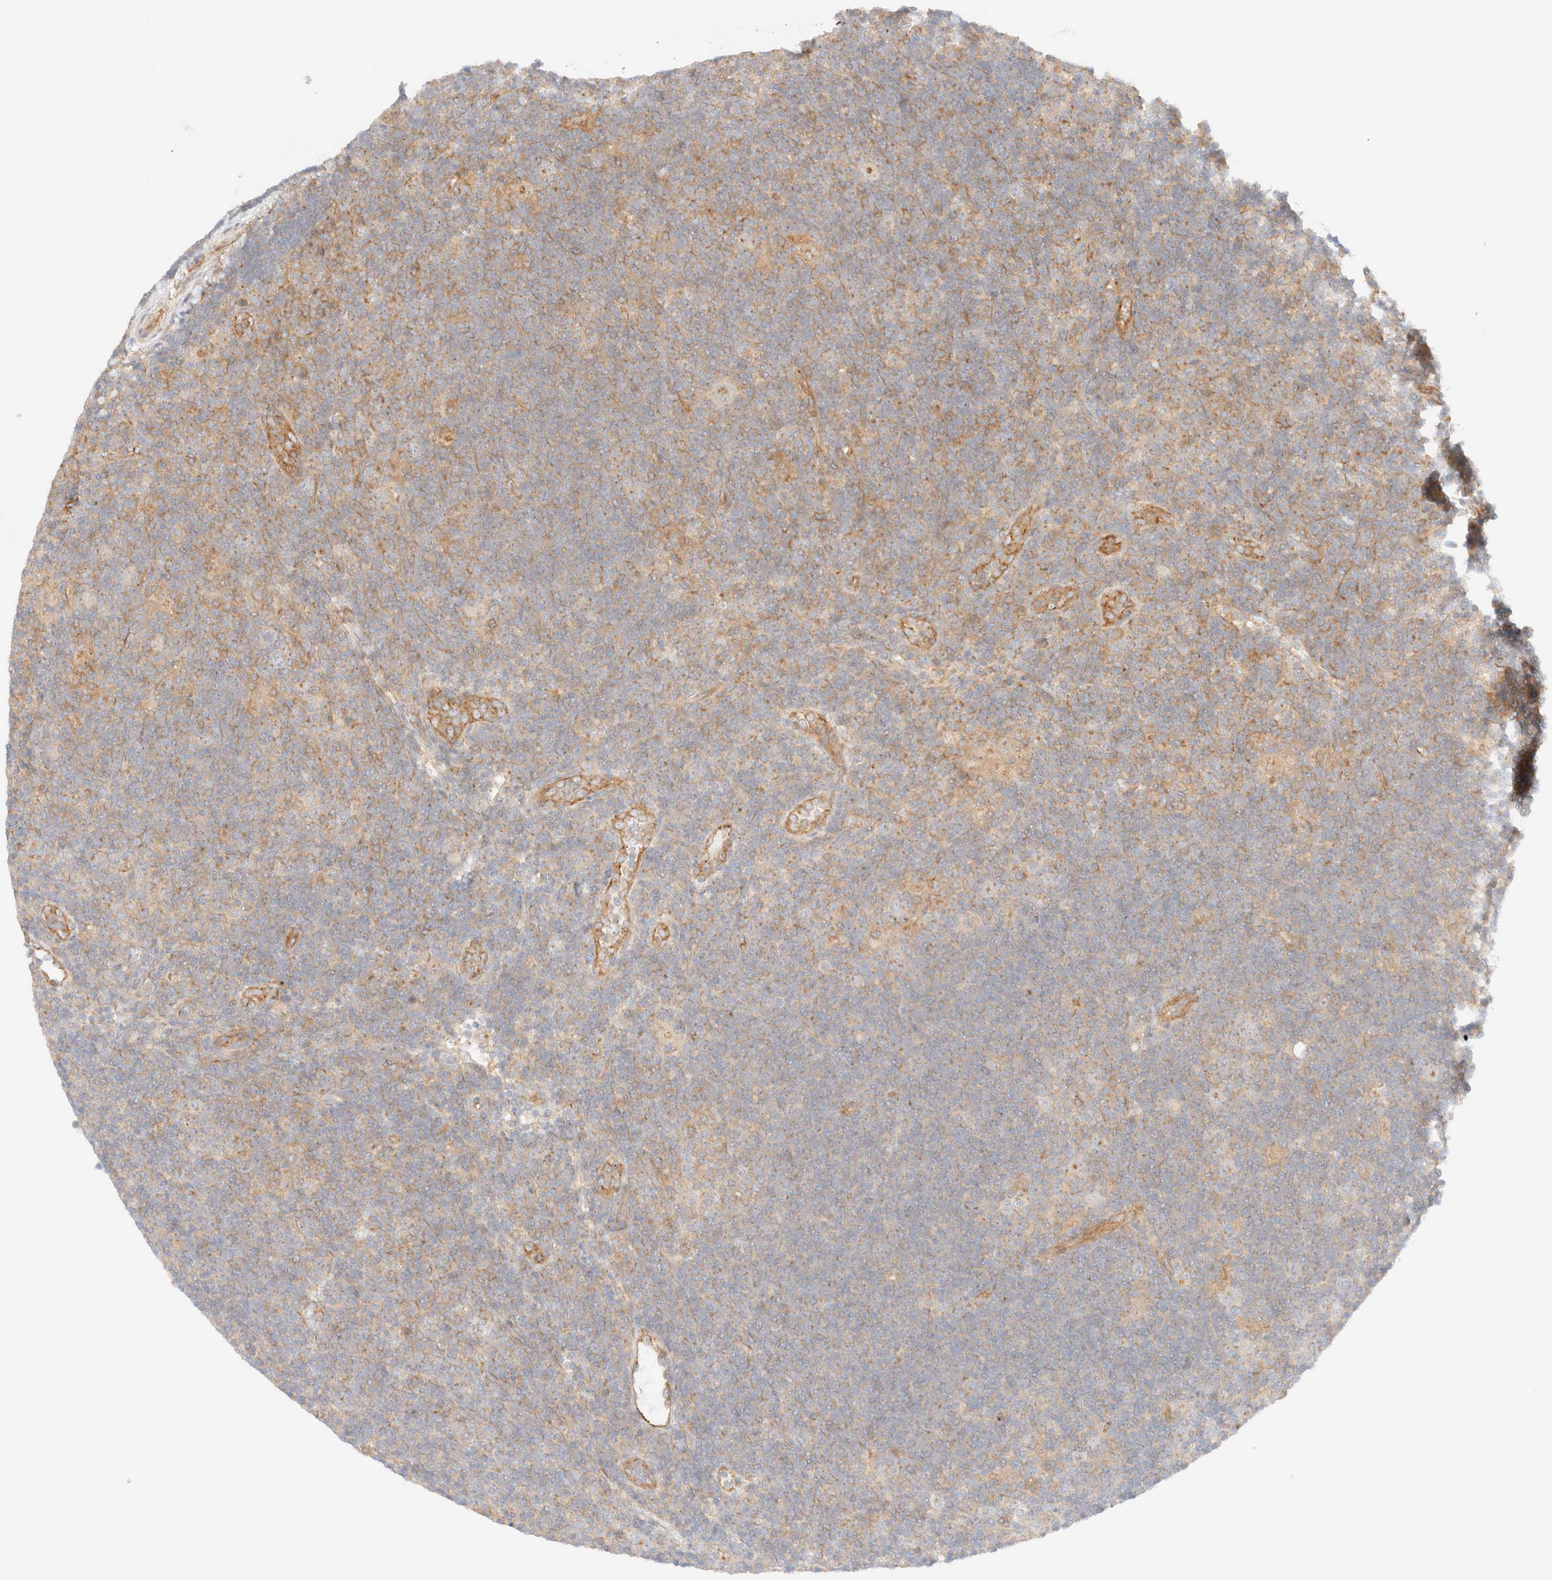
{"staining": {"intensity": "negative", "quantity": "none", "location": "none"}, "tissue": "lymphoma", "cell_type": "Tumor cells", "image_type": "cancer", "snomed": [{"axis": "morphology", "description": "Hodgkin's disease, NOS"}, {"axis": "topography", "description": "Lymph node"}], "caption": "Immunohistochemistry (IHC) of lymphoma shows no staining in tumor cells. (DAB (3,3'-diaminobenzidine) IHC visualized using brightfield microscopy, high magnification).", "gene": "MYO10", "patient": {"sex": "female", "age": 57}}